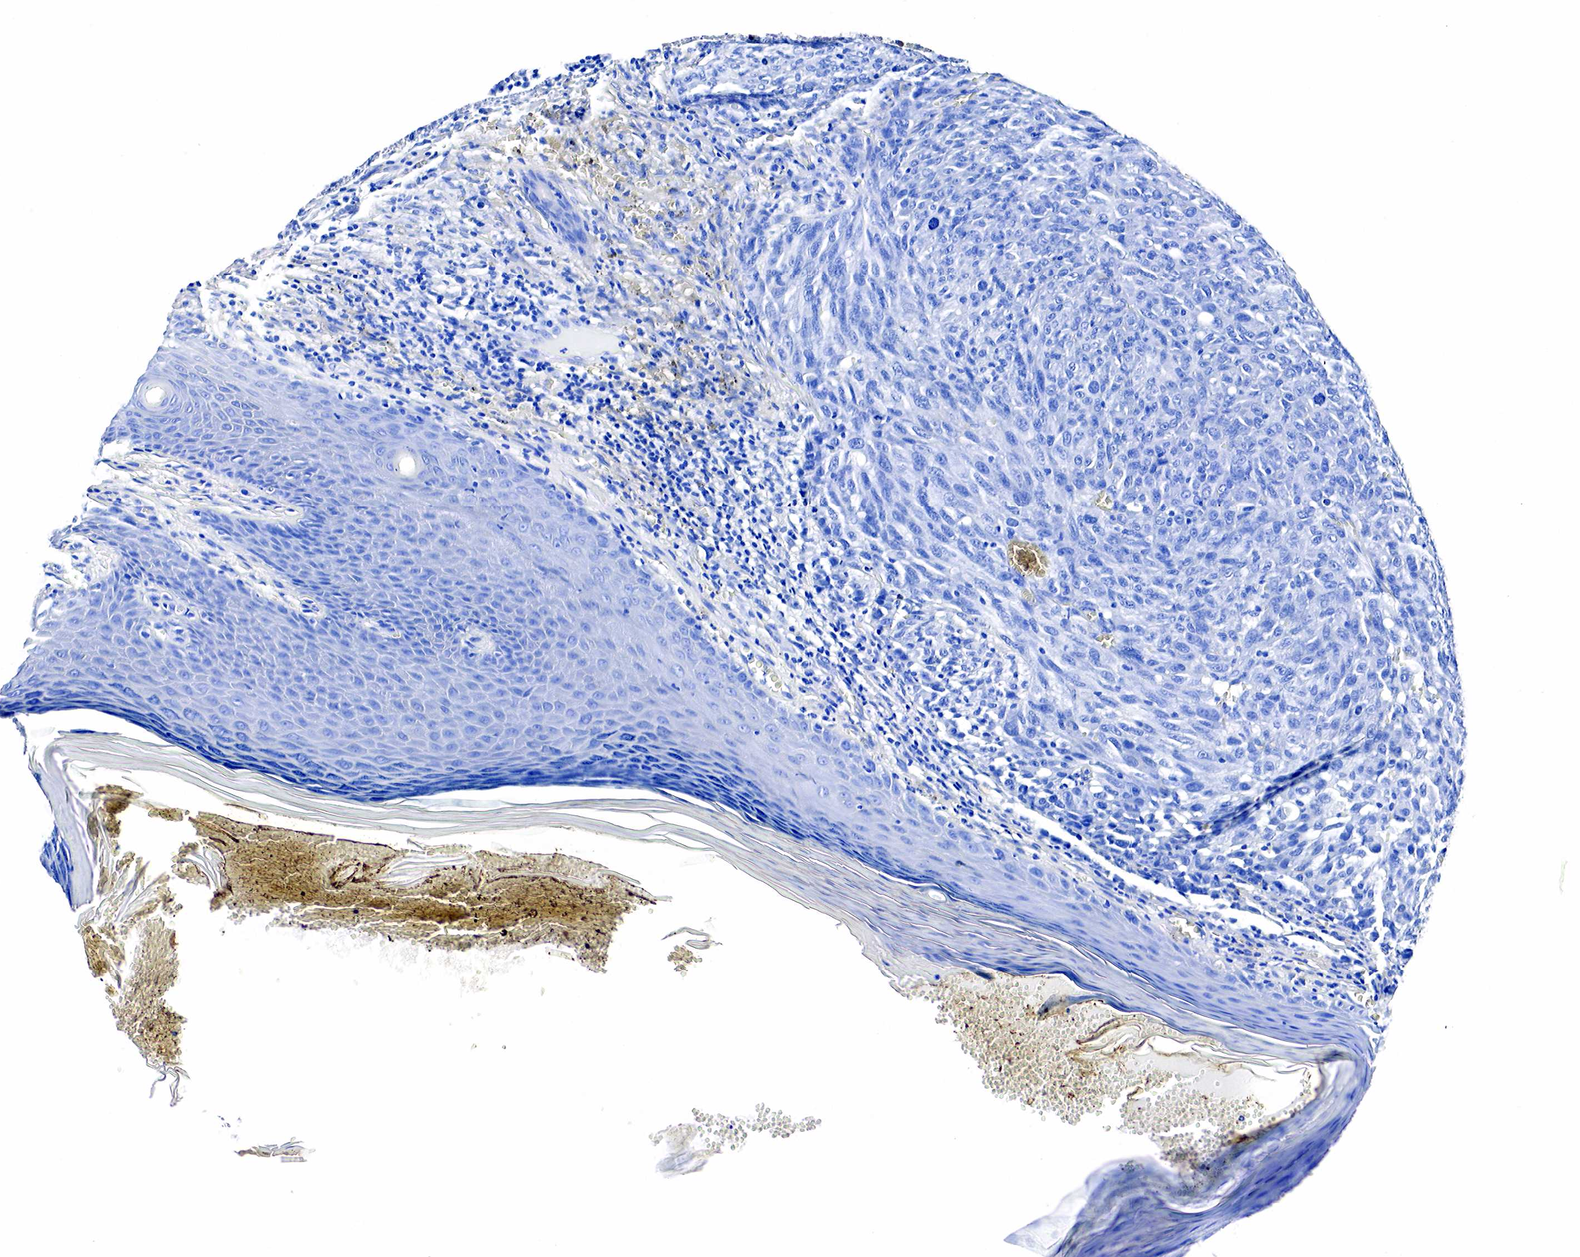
{"staining": {"intensity": "negative", "quantity": "none", "location": "none"}, "tissue": "melanoma", "cell_type": "Tumor cells", "image_type": "cancer", "snomed": [{"axis": "morphology", "description": "Malignant melanoma, NOS"}, {"axis": "topography", "description": "Skin"}], "caption": "Malignant melanoma was stained to show a protein in brown. There is no significant staining in tumor cells.", "gene": "ACP3", "patient": {"sex": "male", "age": 76}}